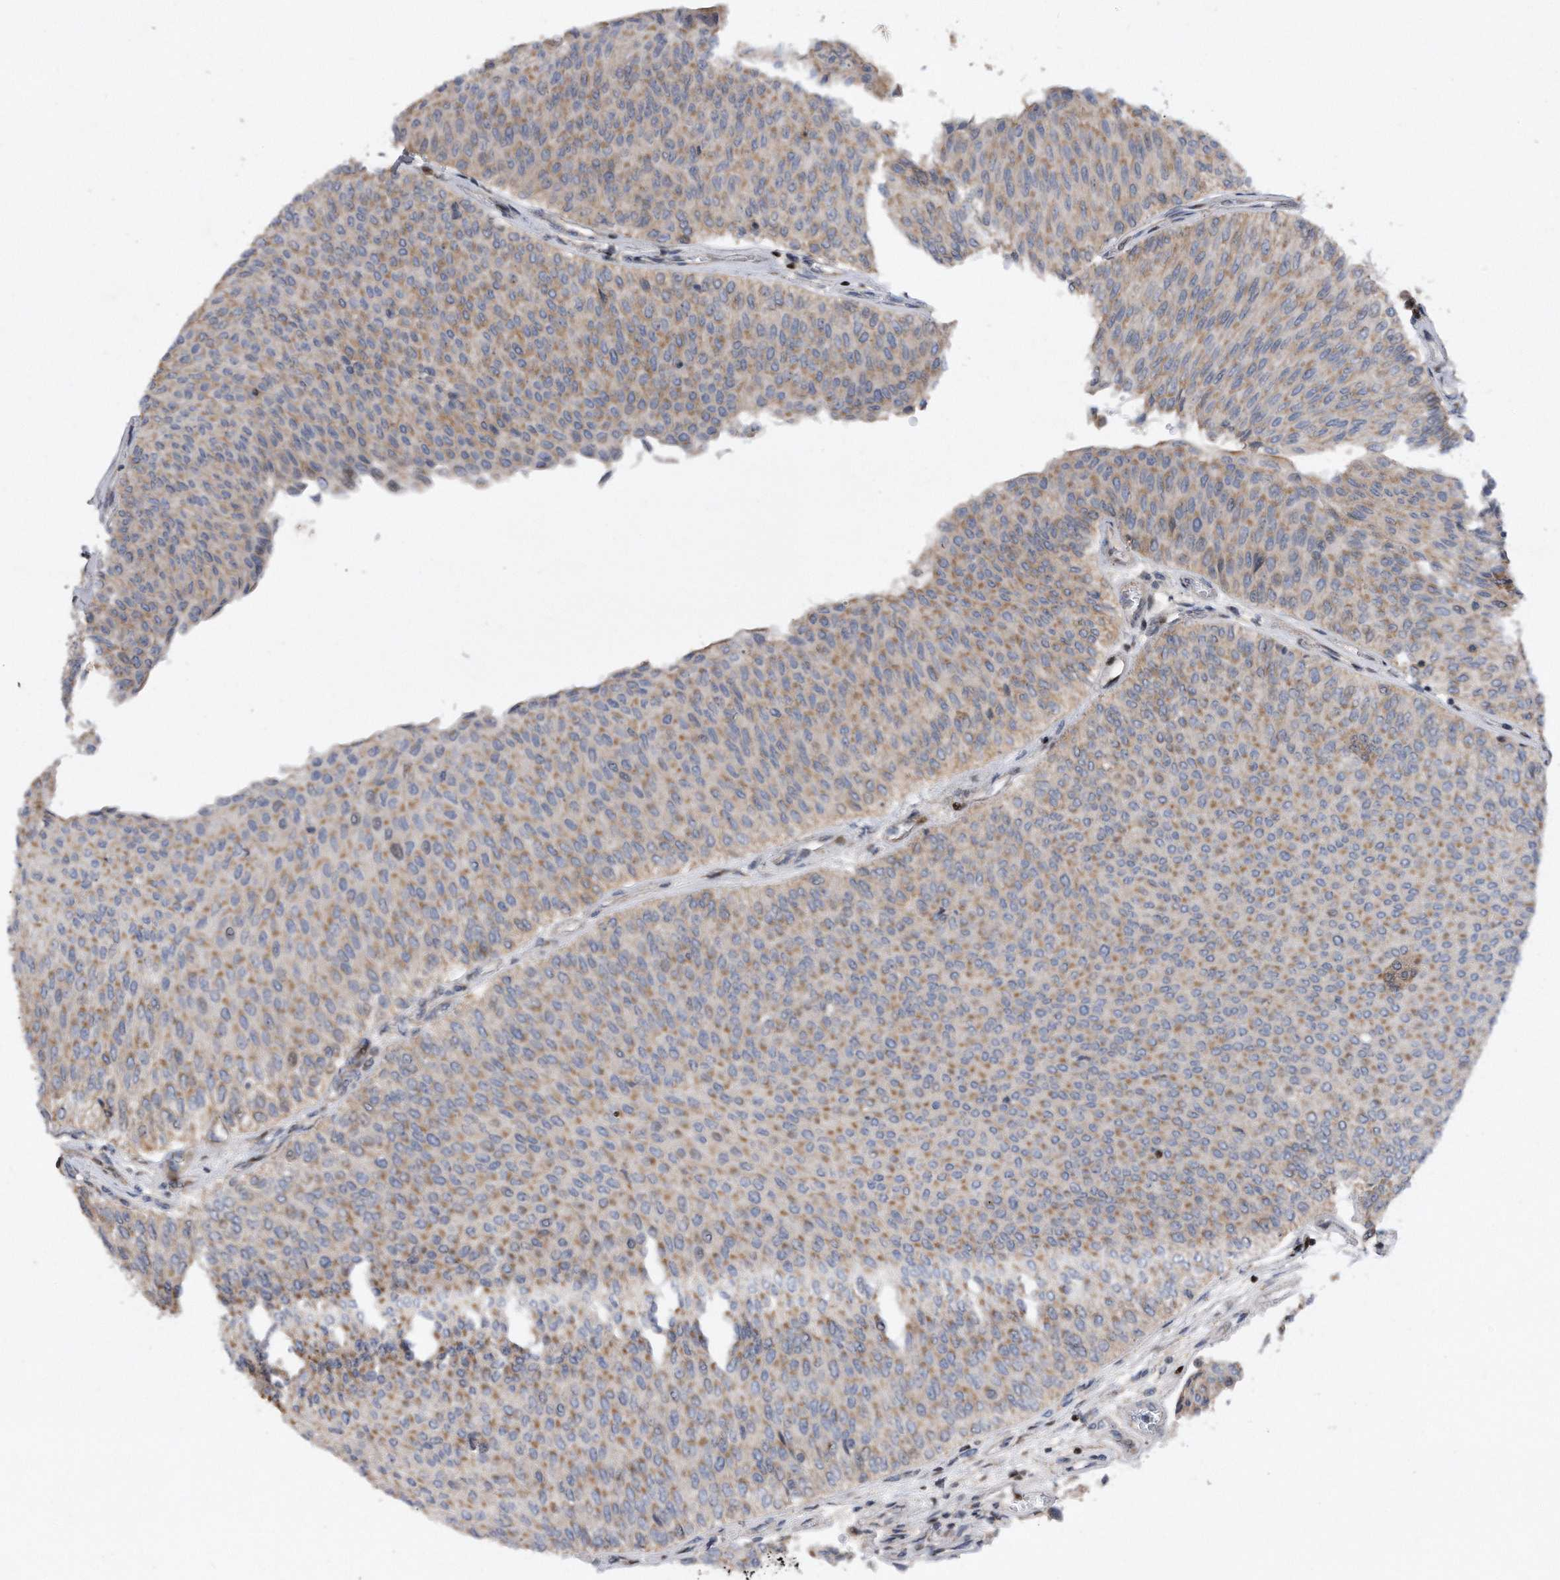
{"staining": {"intensity": "moderate", "quantity": ">75%", "location": "cytoplasmic/membranous"}, "tissue": "urothelial cancer", "cell_type": "Tumor cells", "image_type": "cancer", "snomed": [{"axis": "morphology", "description": "Urothelial carcinoma, Low grade"}, {"axis": "topography", "description": "Urinary bladder"}], "caption": "The micrograph shows staining of urothelial cancer, revealing moderate cytoplasmic/membranous protein positivity (brown color) within tumor cells.", "gene": "CDH12", "patient": {"sex": "male", "age": 78}}